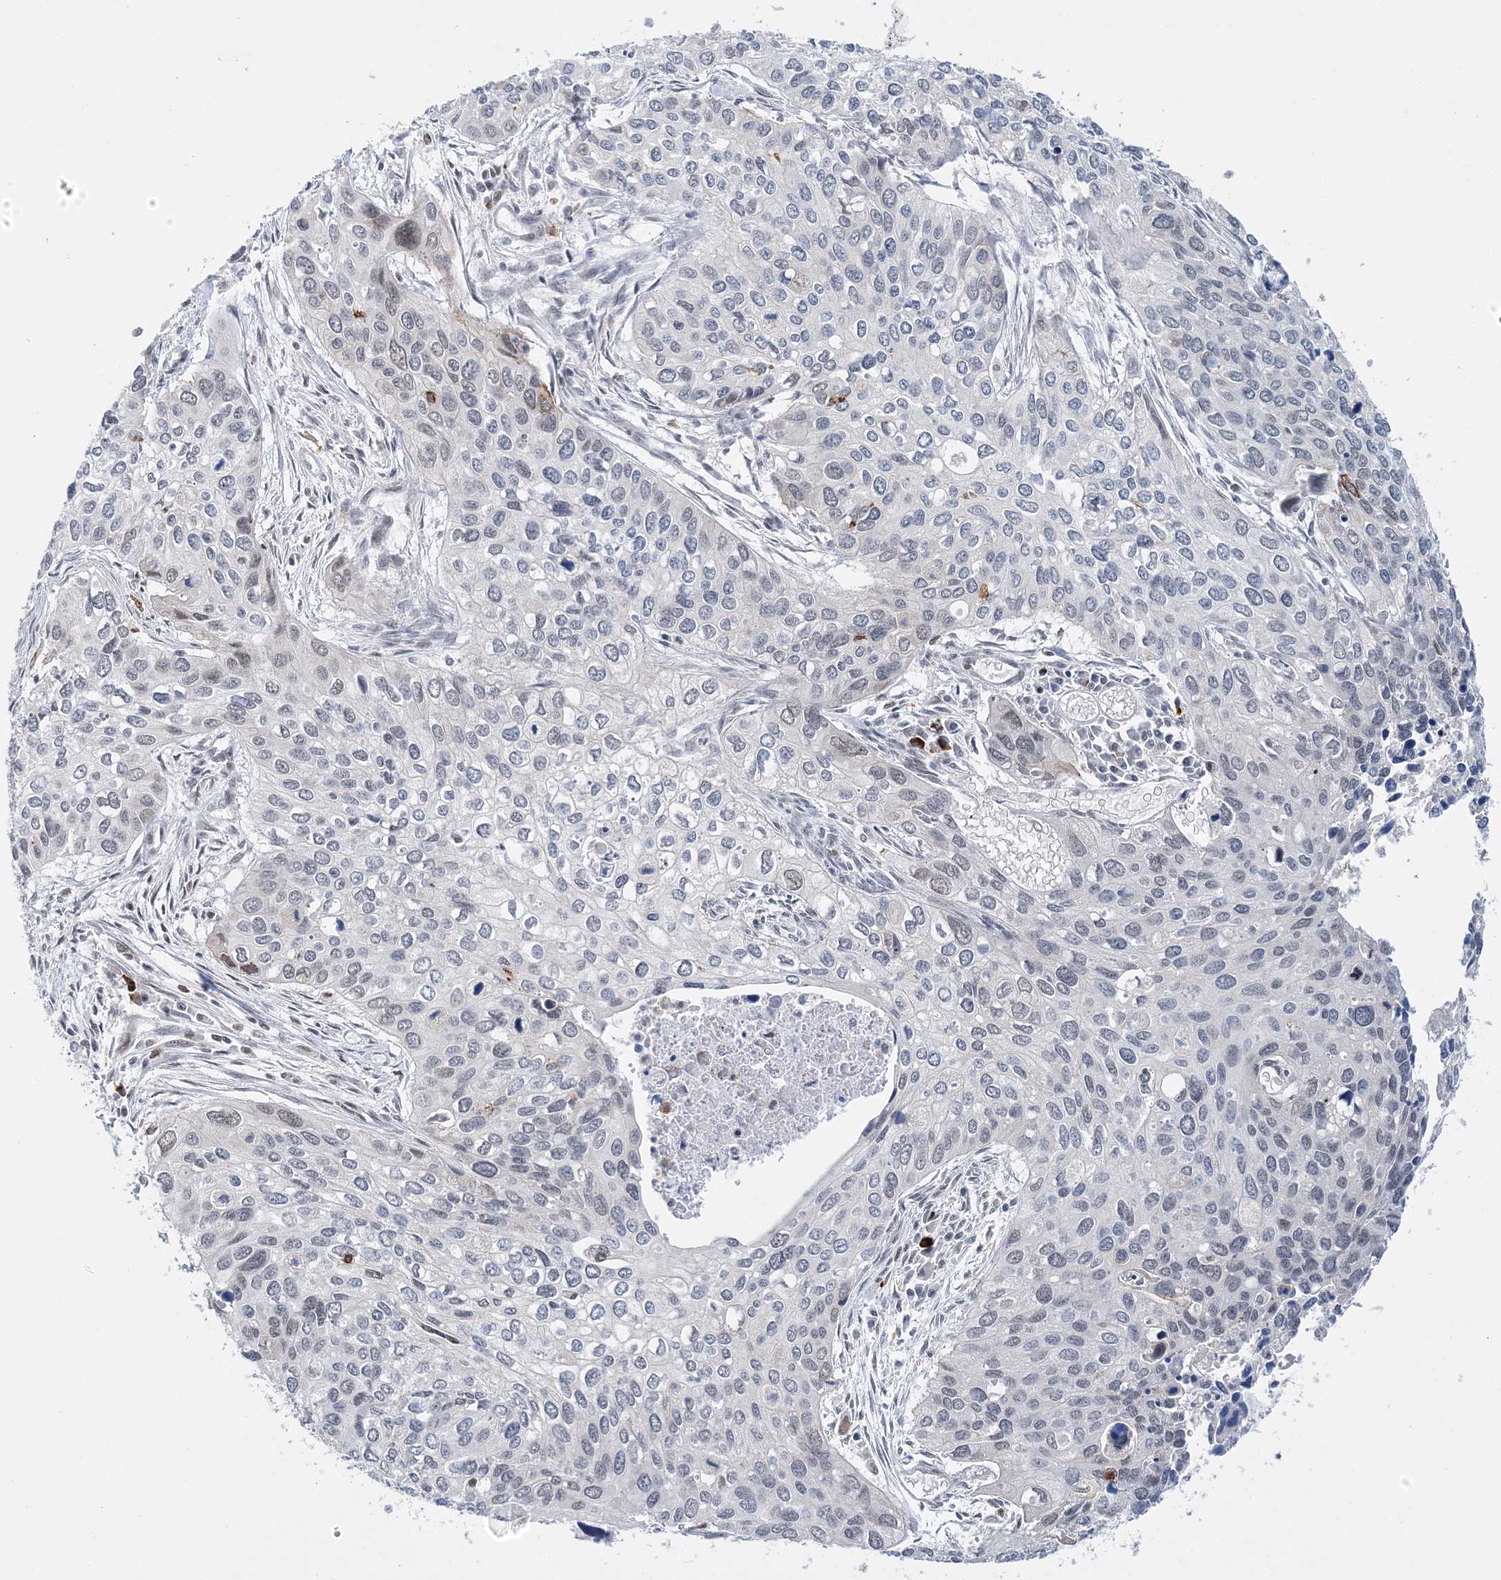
{"staining": {"intensity": "weak", "quantity": "25%-75%", "location": "nuclear"}, "tissue": "cervical cancer", "cell_type": "Tumor cells", "image_type": "cancer", "snomed": [{"axis": "morphology", "description": "Squamous cell carcinoma, NOS"}, {"axis": "topography", "description": "Cervix"}], "caption": "About 25%-75% of tumor cells in cervical cancer (squamous cell carcinoma) exhibit weak nuclear protein expression as visualized by brown immunohistochemical staining.", "gene": "PRMT9", "patient": {"sex": "female", "age": 55}}